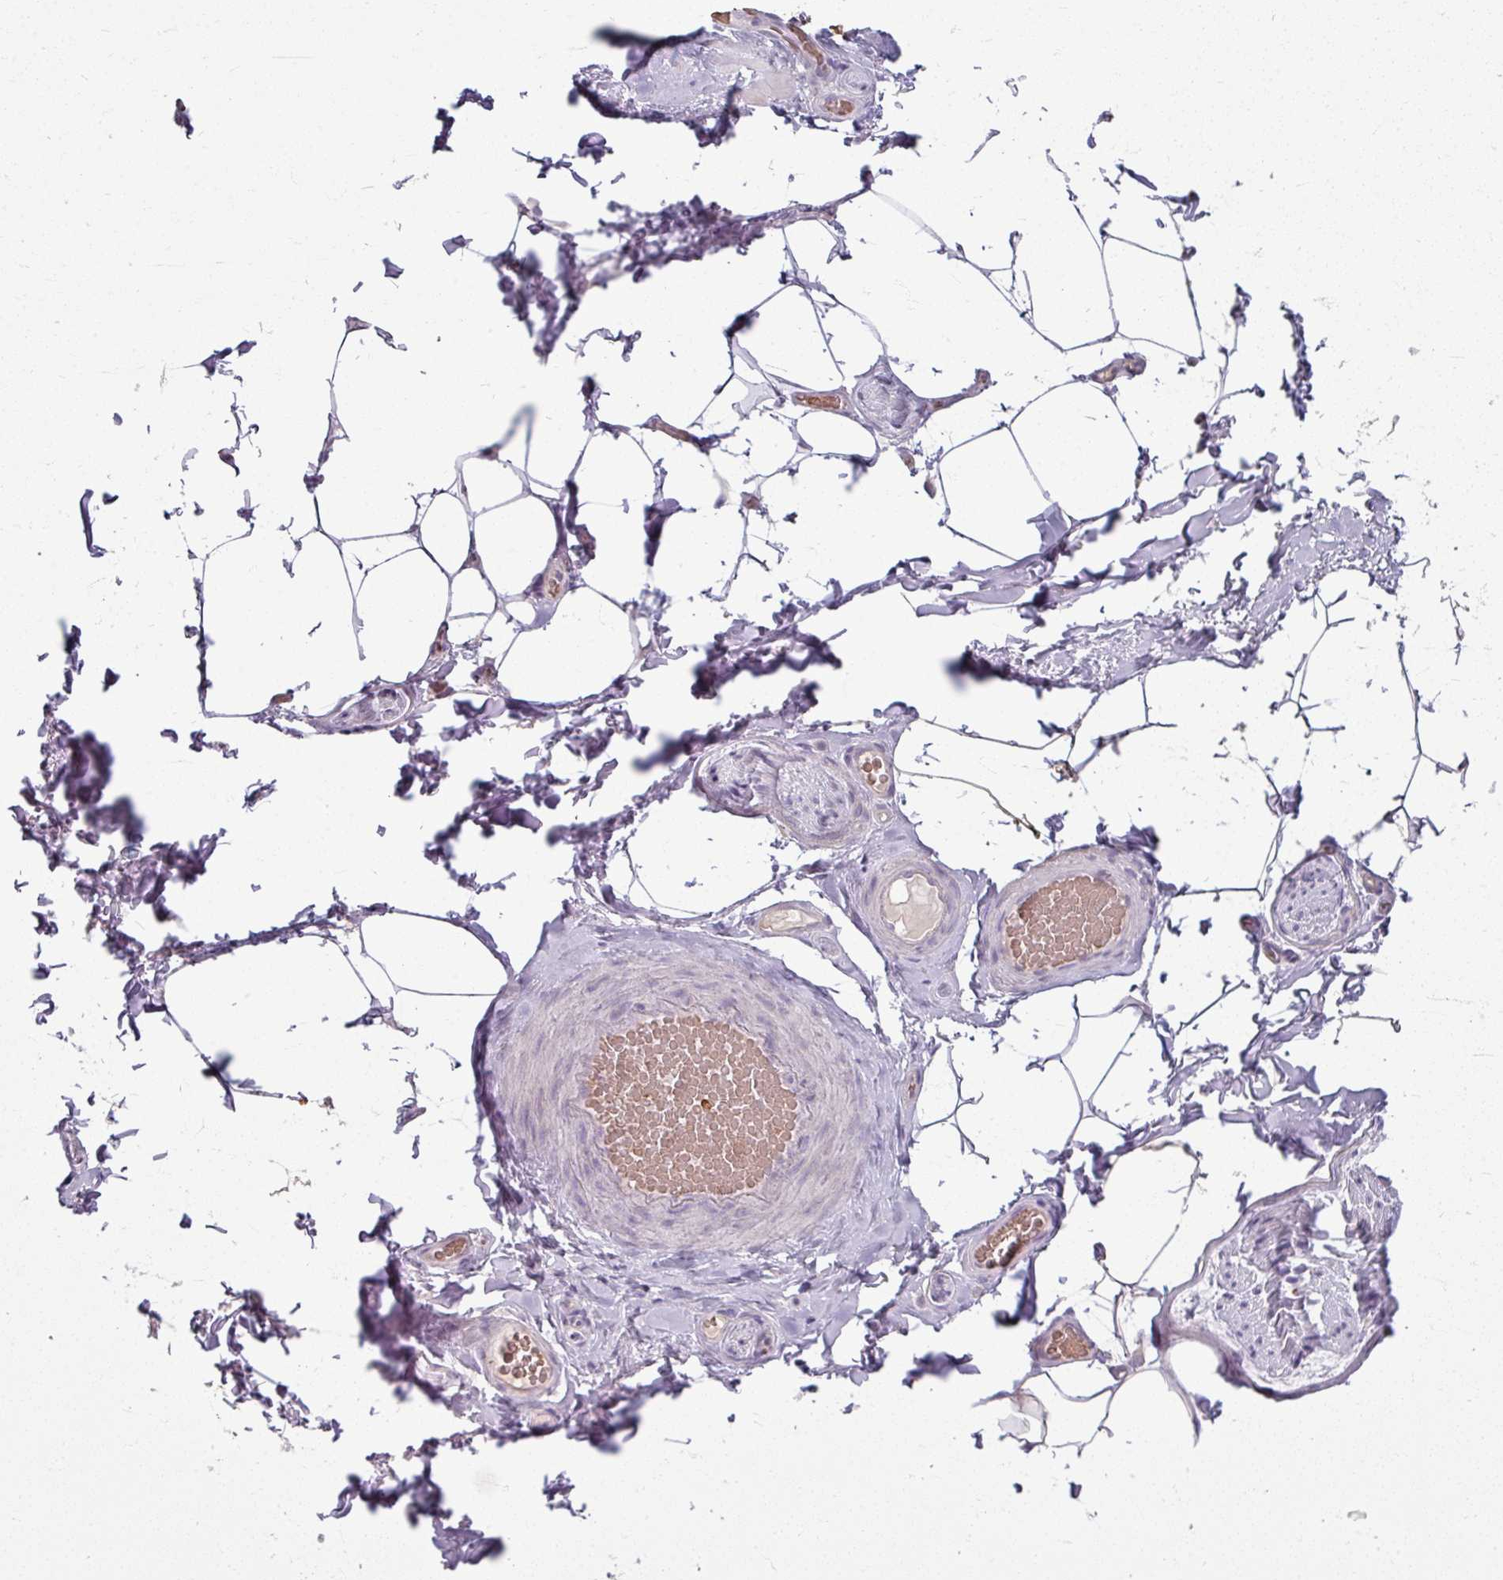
{"staining": {"intensity": "negative", "quantity": "none", "location": "none"}, "tissue": "adipose tissue", "cell_type": "Adipocytes", "image_type": "normal", "snomed": [{"axis": "morphology", "description": "Normal tissue, NOS"}, {"axis": "topography", "description": "Vascular tissue"}, {"axis": "topography", "description": "Peripheral nerve tissue"}], "caption": "High magnification brightfield microscopy of unremarkable adipose tissue stained with DAB (3,3'-diaminobenzidine) (brown) and counterstained with hematoxylin (blue): adipocytes show no significant staining.", "gene": "KMT5C", "patient": {"sex": "male", "age": 41}}